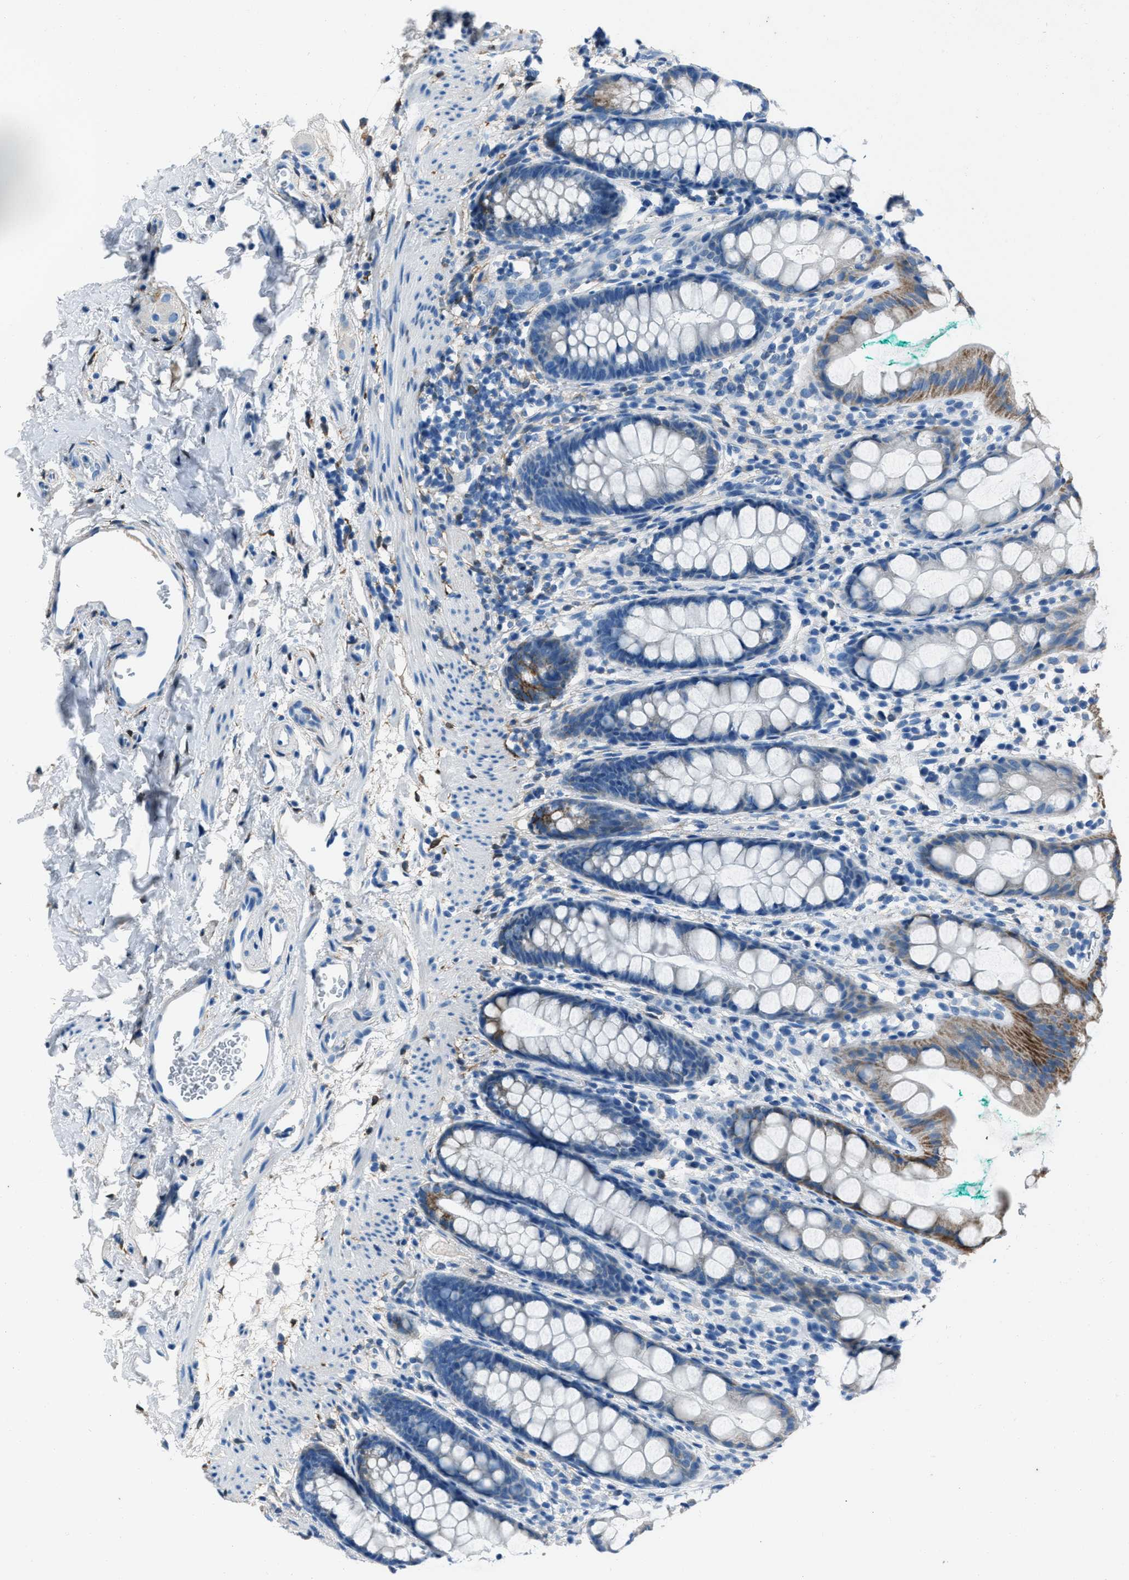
{"staining": {"intensity": "moderate", "quantity": "<25%", "location": "cytoplasmic/membranous"}, "tissue": "rectum", "cell_type": "Glandular cells", "image_type": "normal", "snomed": [{"axis": "morphology", "description": "Normal tissue, NOS"}, {"axis": "topography", "description": "Rectum"}], "caption": "Rectum stained for a protein shows moderate cytoplasmic/membranous positivity in glandular cells. (Brightfield microscopy of DAB IHC at high magnification).", "gene": "AMACR", "patient": {"sex": "female", "age": 65}}